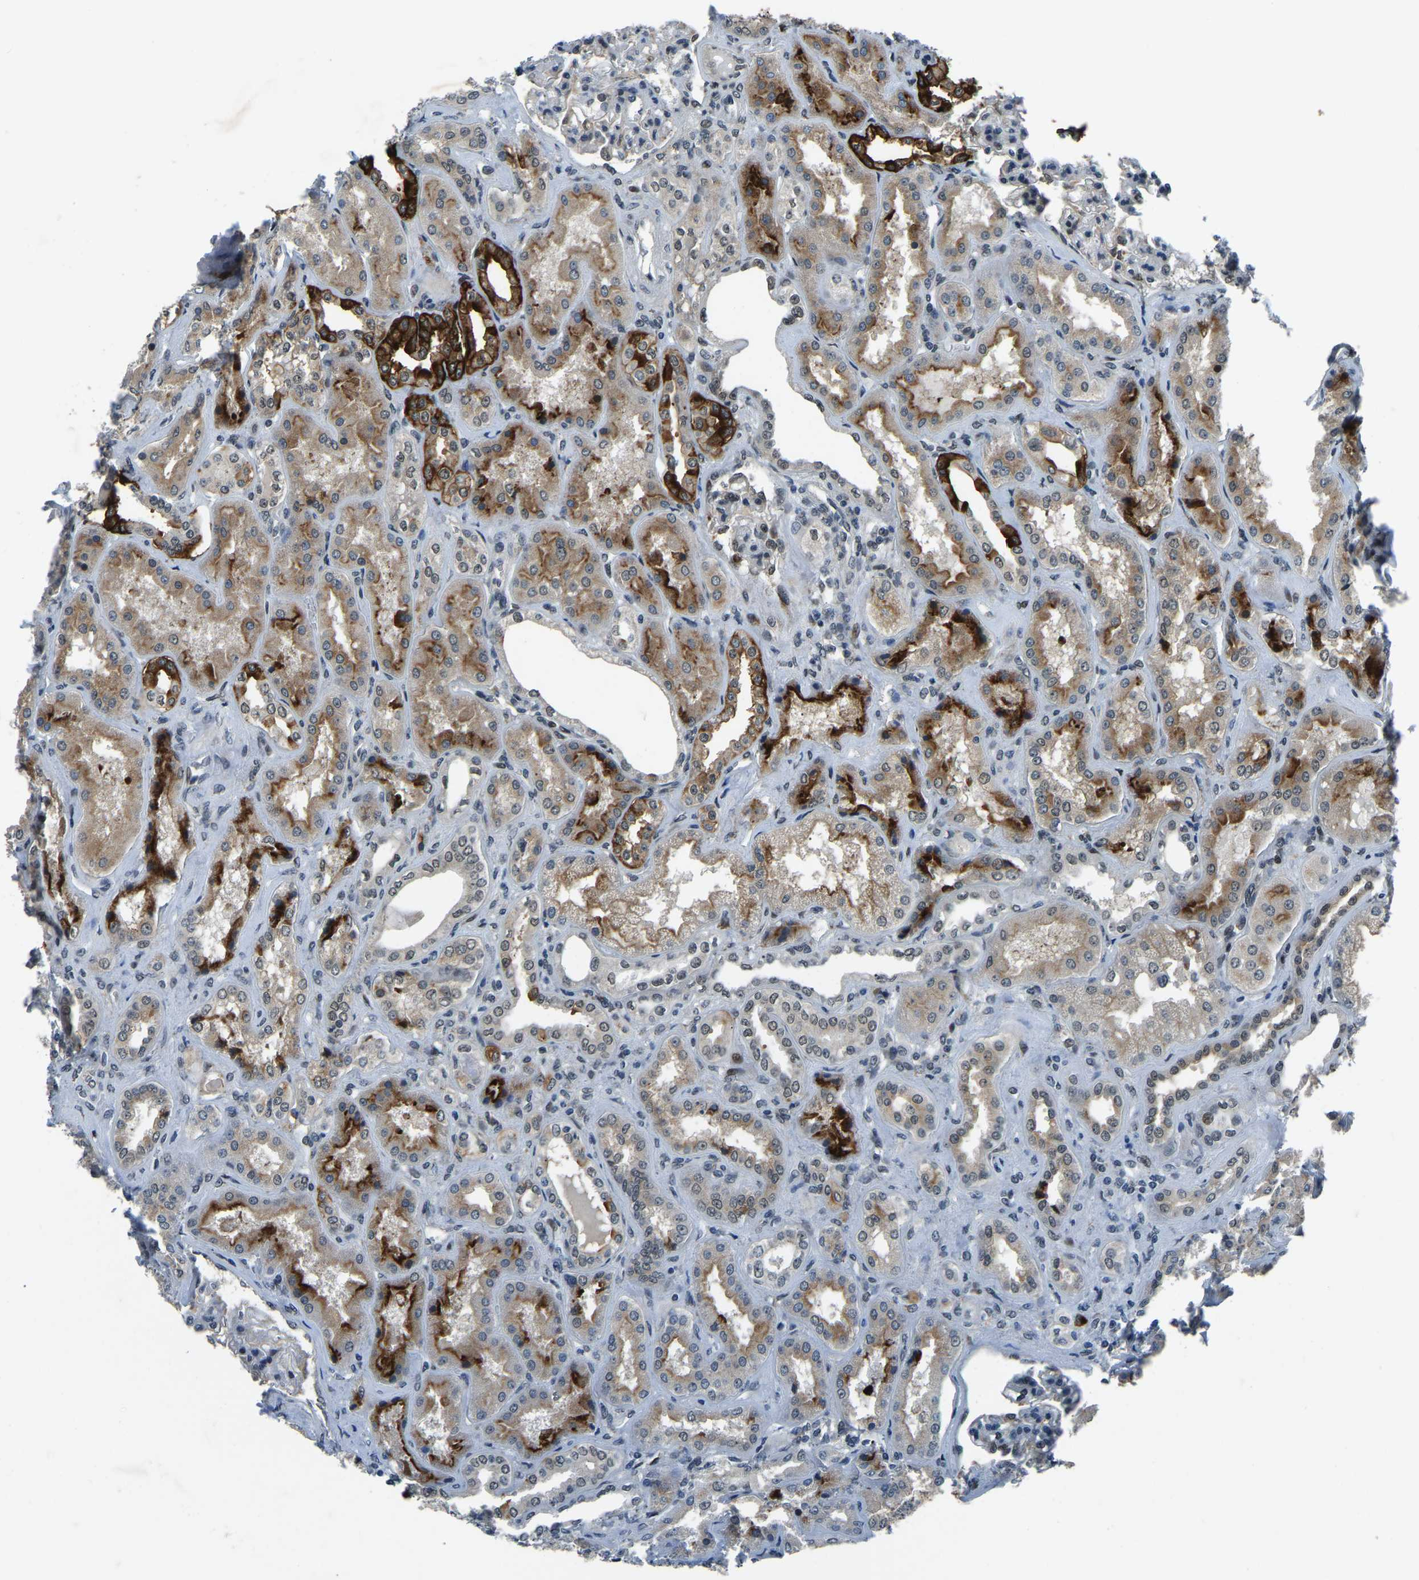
{"staining": {"intensity": "moderate", "quantity": "25%-75%", "location": "nuclear"}, "tissue": "kidney", "cell_type": "Cells in glomeruli", "image_type": "normal", "snomed": [{"axis": "morphology", "description": "Normal tissue, NOS"}, {"axis": "topography", "description": "Kidney"}], "caption": "Kidney stained with immunohistochemistry demonstrates moderate nuclear staining in about 25%-75% of cells in glomeruli.", "gene": "ING2", "patient": {"sex": "female", "age": 56}}